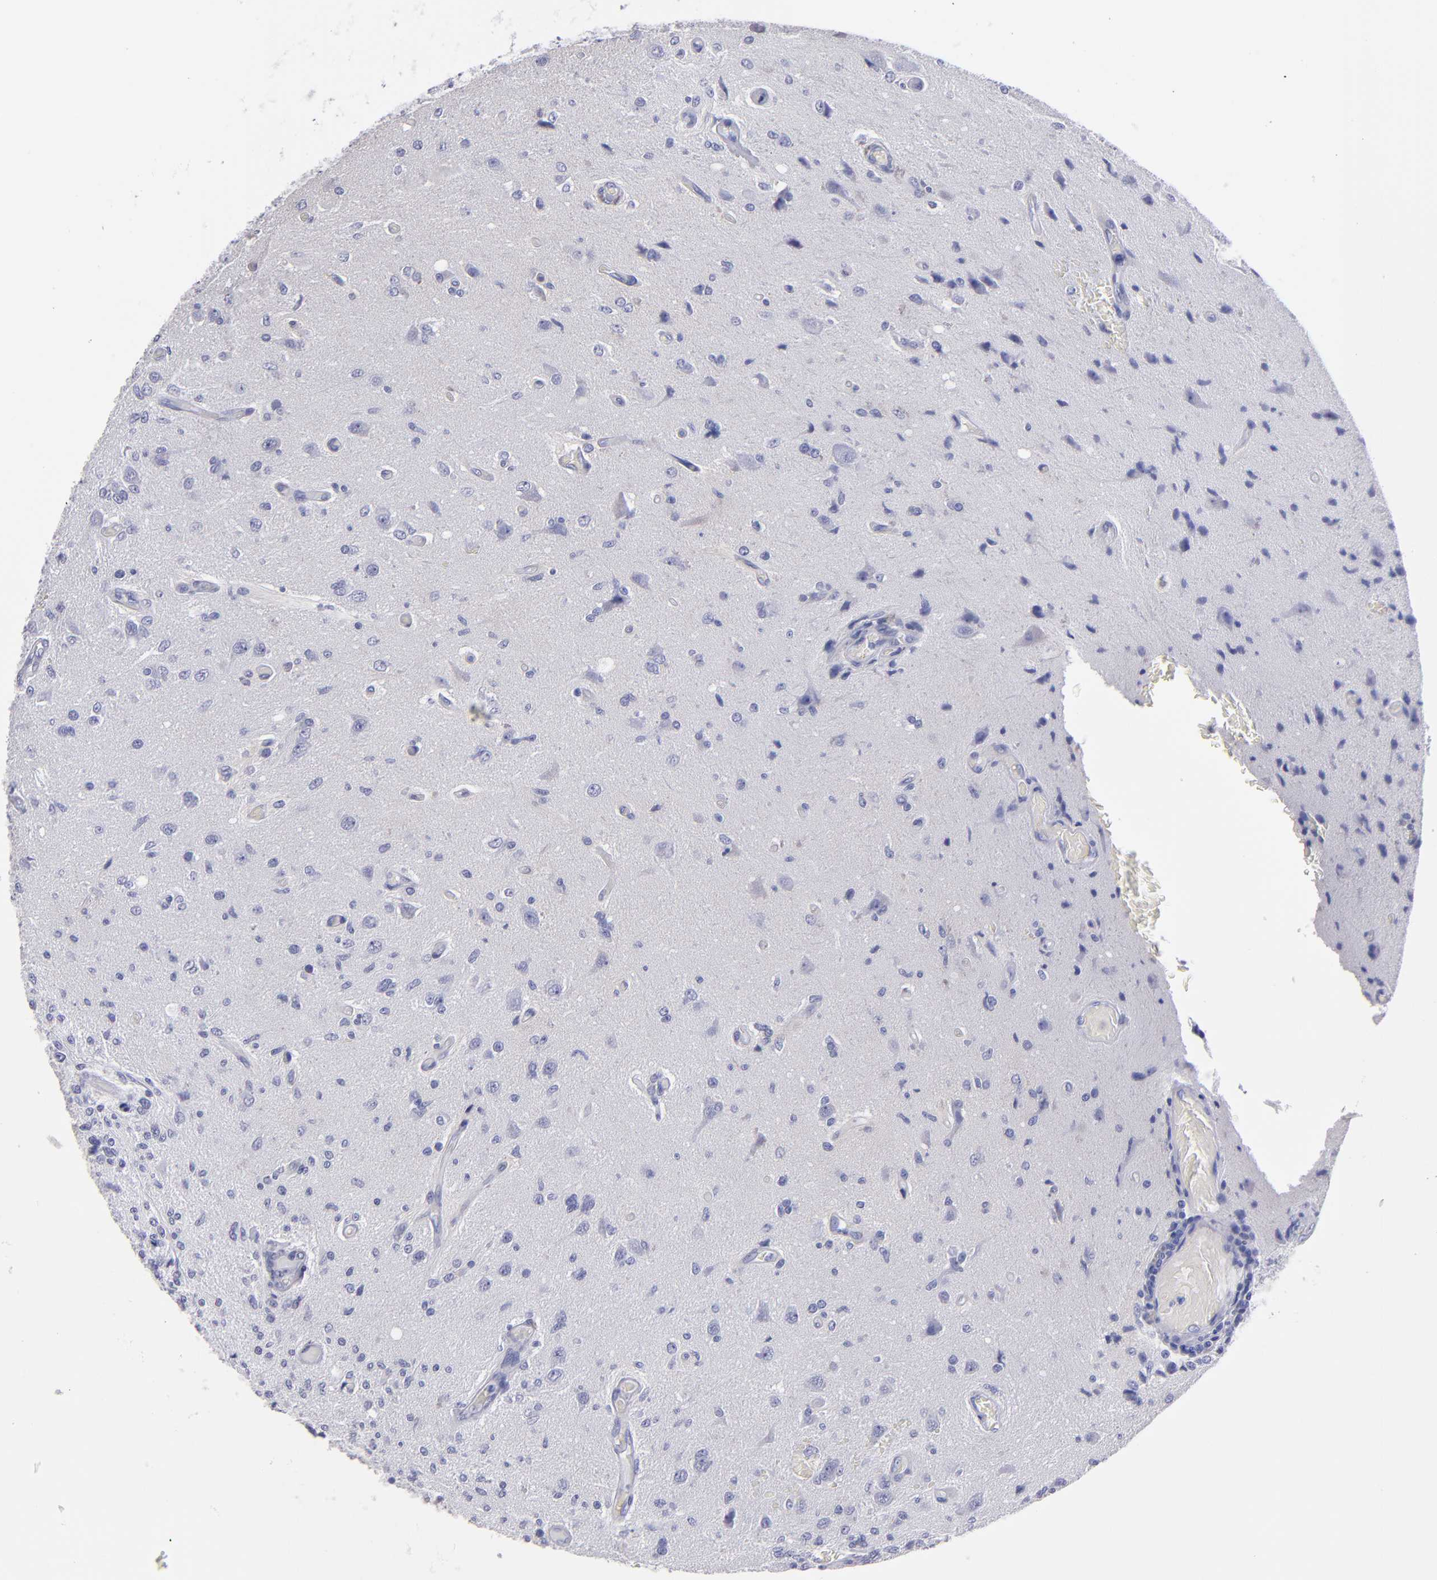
{"staining": {"intensity": "negative", "quantity": "none", "location": "none"}, "tissue": "glioma", "cell_type": "Tumor cells", "image_type": "cancer", "snomed": [{"axis": "morphology", "description": "Normal tissue, NOS"}, {"axis": "morphology", "description": "Glioma, malignant, High grade"}, {"axis": "topography", "description": "Cerebral cortex"}], "caption": "Tumor cells are negative for protein expression in human malignant glioma (high-grade). (DAB immunohistochemistry with hematoxylin counter stain).", "gene": "MB", "patient": {"sex": "male", "age": 77}}